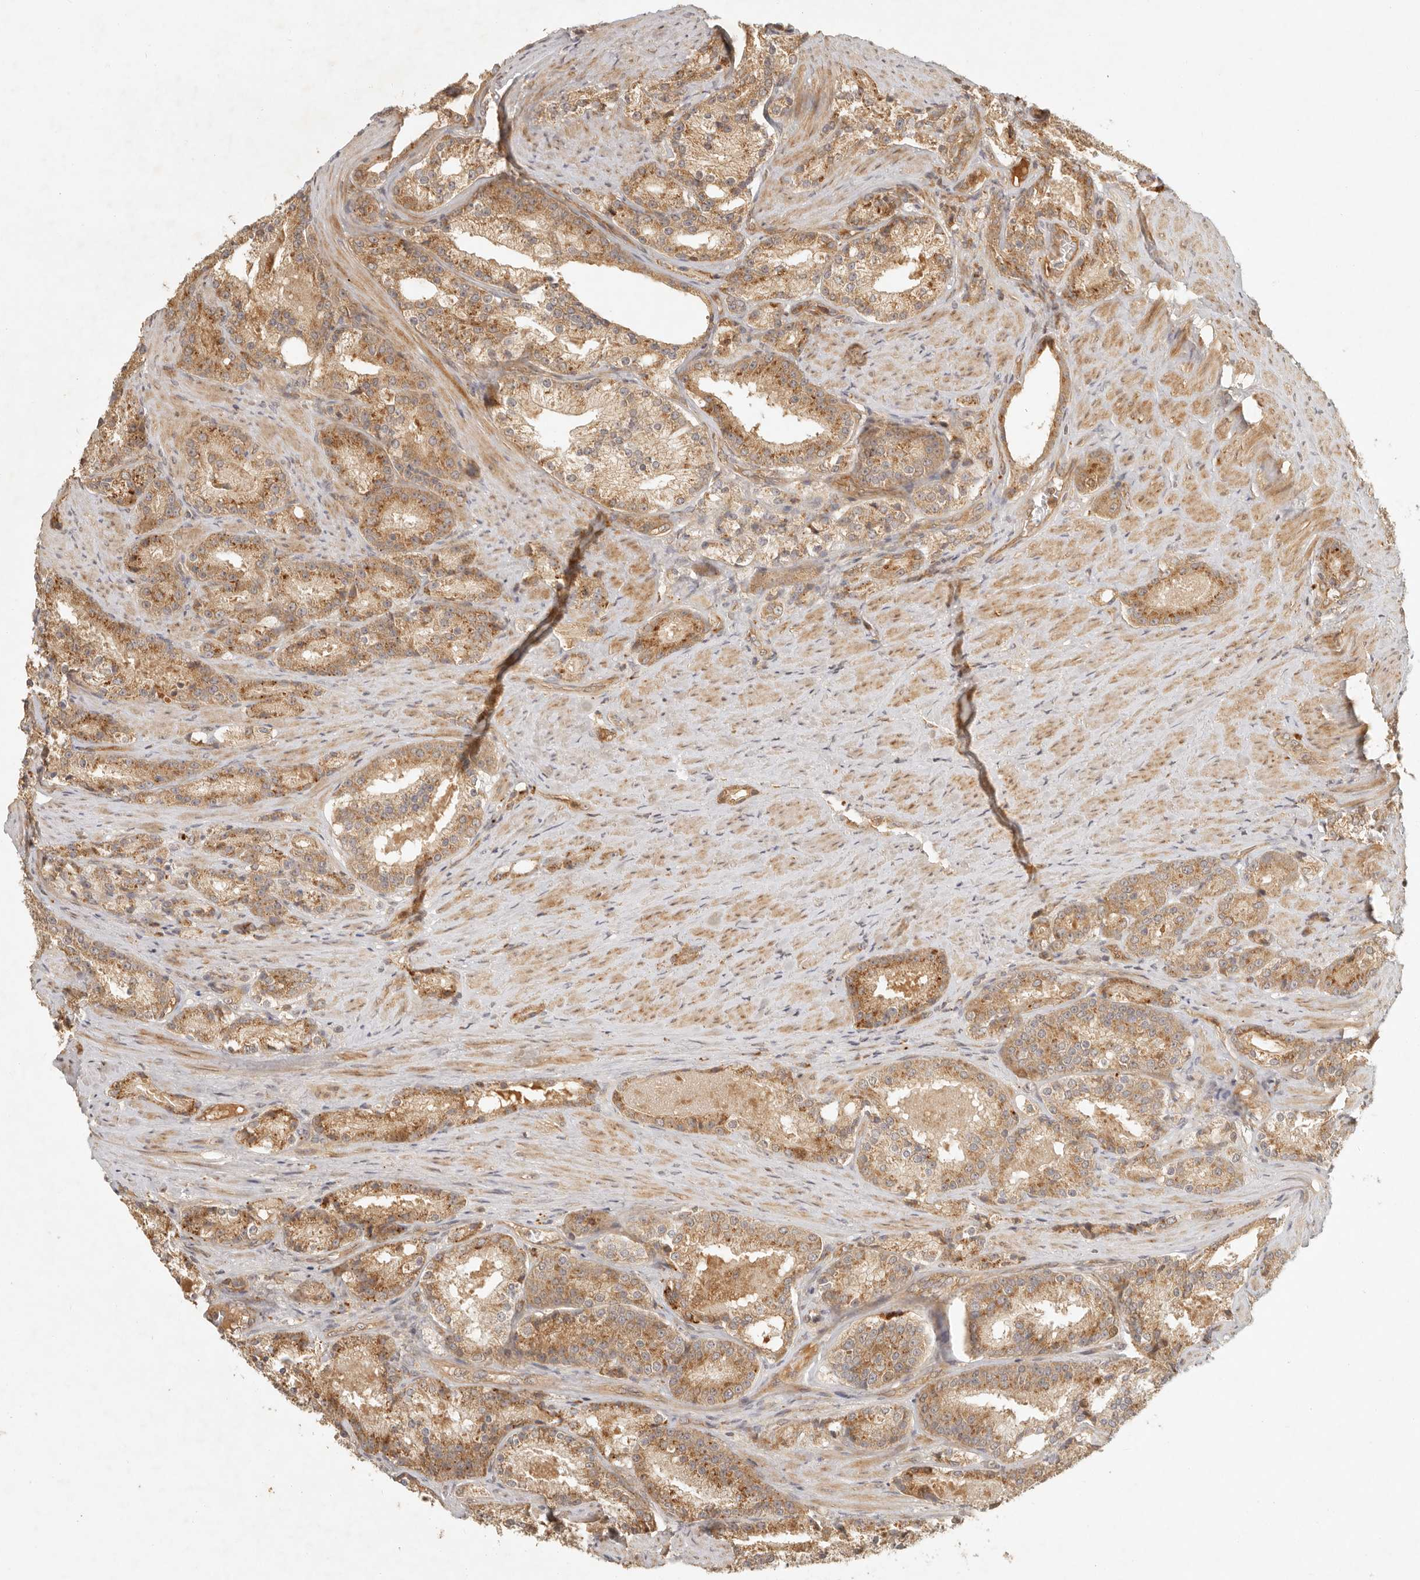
{"staining": {"intensity": "moderate", "quantity": ">75%", "location": "cytoplasmic/membranous"}, "tissue": "prostate cancer", "cell_type": "Tumor cells", "image_type": "cancer", "snomed": [{"axis": "morphology", "description": "Adenocarcinoma, High grade"}, {"axis": "topography", "description": "Prostate"}], "caption": "Approximately >75% of tumor cells in adenocarcinoma (high-grade) (prostate) exhibit moderate cytoplasmic/membranous protein positivity as visualized by brown immunohistochemical staining.", "gene": "ANKRD61", "patient": {"sex": "male", "age": 60}}